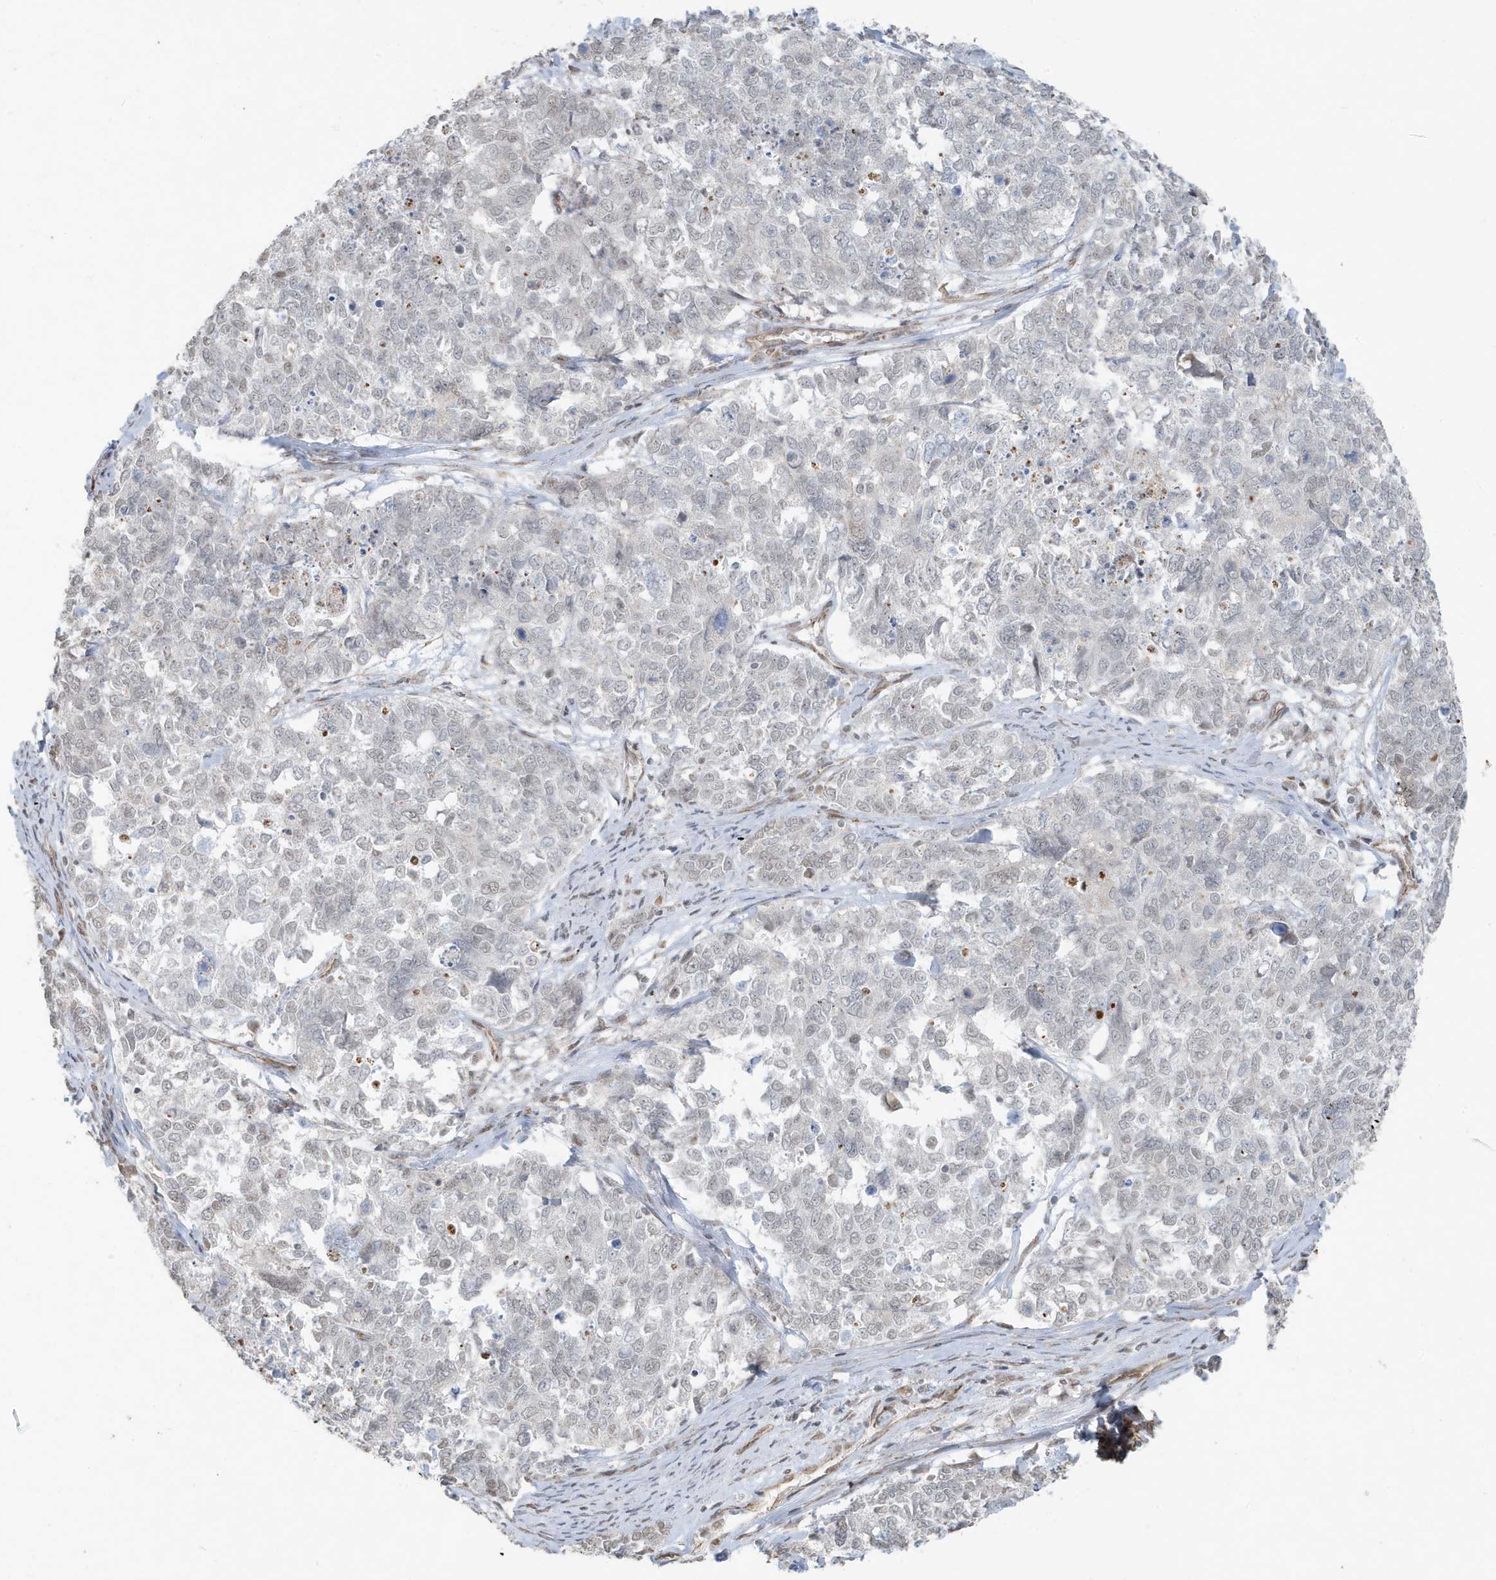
{"staining": {"intensity": "negative", "quantity": "none", "location": "none"}, "tissue": "cervical cancer", "cell_type": "Tumor cells", "image_type": "cancer", "snomed": [{"axis": "morphology", "description": "Squamous cell carcinoma, NOS"}, {"axis": "topography", "description": "Cervix"}], "caption": "The immunohistochemistry image has no significant staining in tumor cells of squamous cell carcinoma (cervical) tissue. The staining was performed using DAB (3,3'-diaminobenzidine) to visualize the protein expression in brown, while the nuclei were stained in blue with hematoxylin (Magnification: 20x).", "gene": "CHCHD4", "patient": {"sex": "female", "age": 63}}